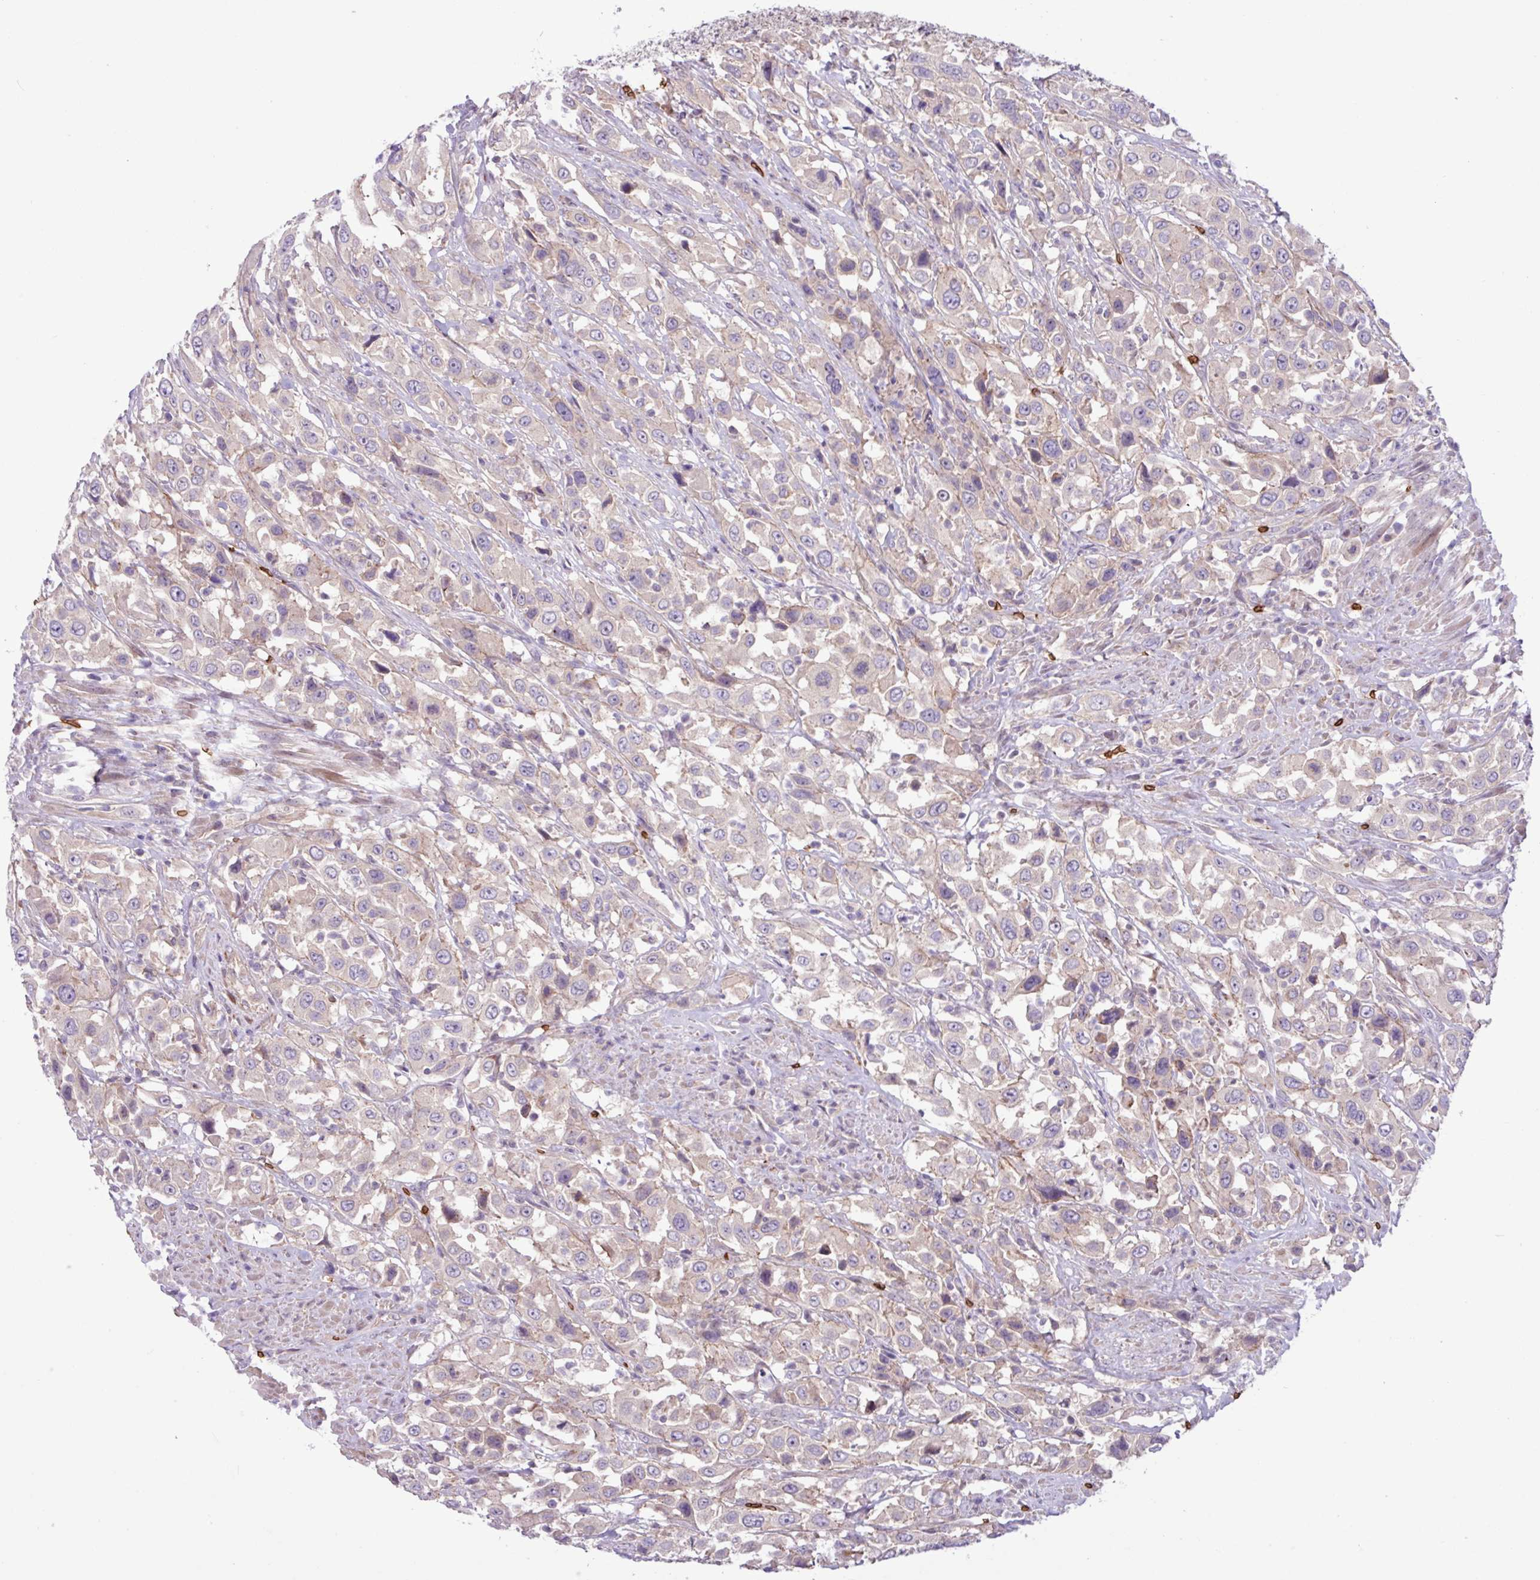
{"staining": {"intensity": "negative", "quantity": "none", "location": "none"}, "tissue": "urothelial cancer", "cell_type": "Tumor cells", "image_type": "cancer", "snomed": [{"axis": "morphology", "description": "Urothelial carcinoma, High grade"}, {"axis": "topography", "description": "Urinary bladder"}], "caption": "There is no significant positivity in tumor cells of high-grade urothelial carcinoma.", "gene": "RAD21L1", "patient": {"sex": "male", "age": 61}}